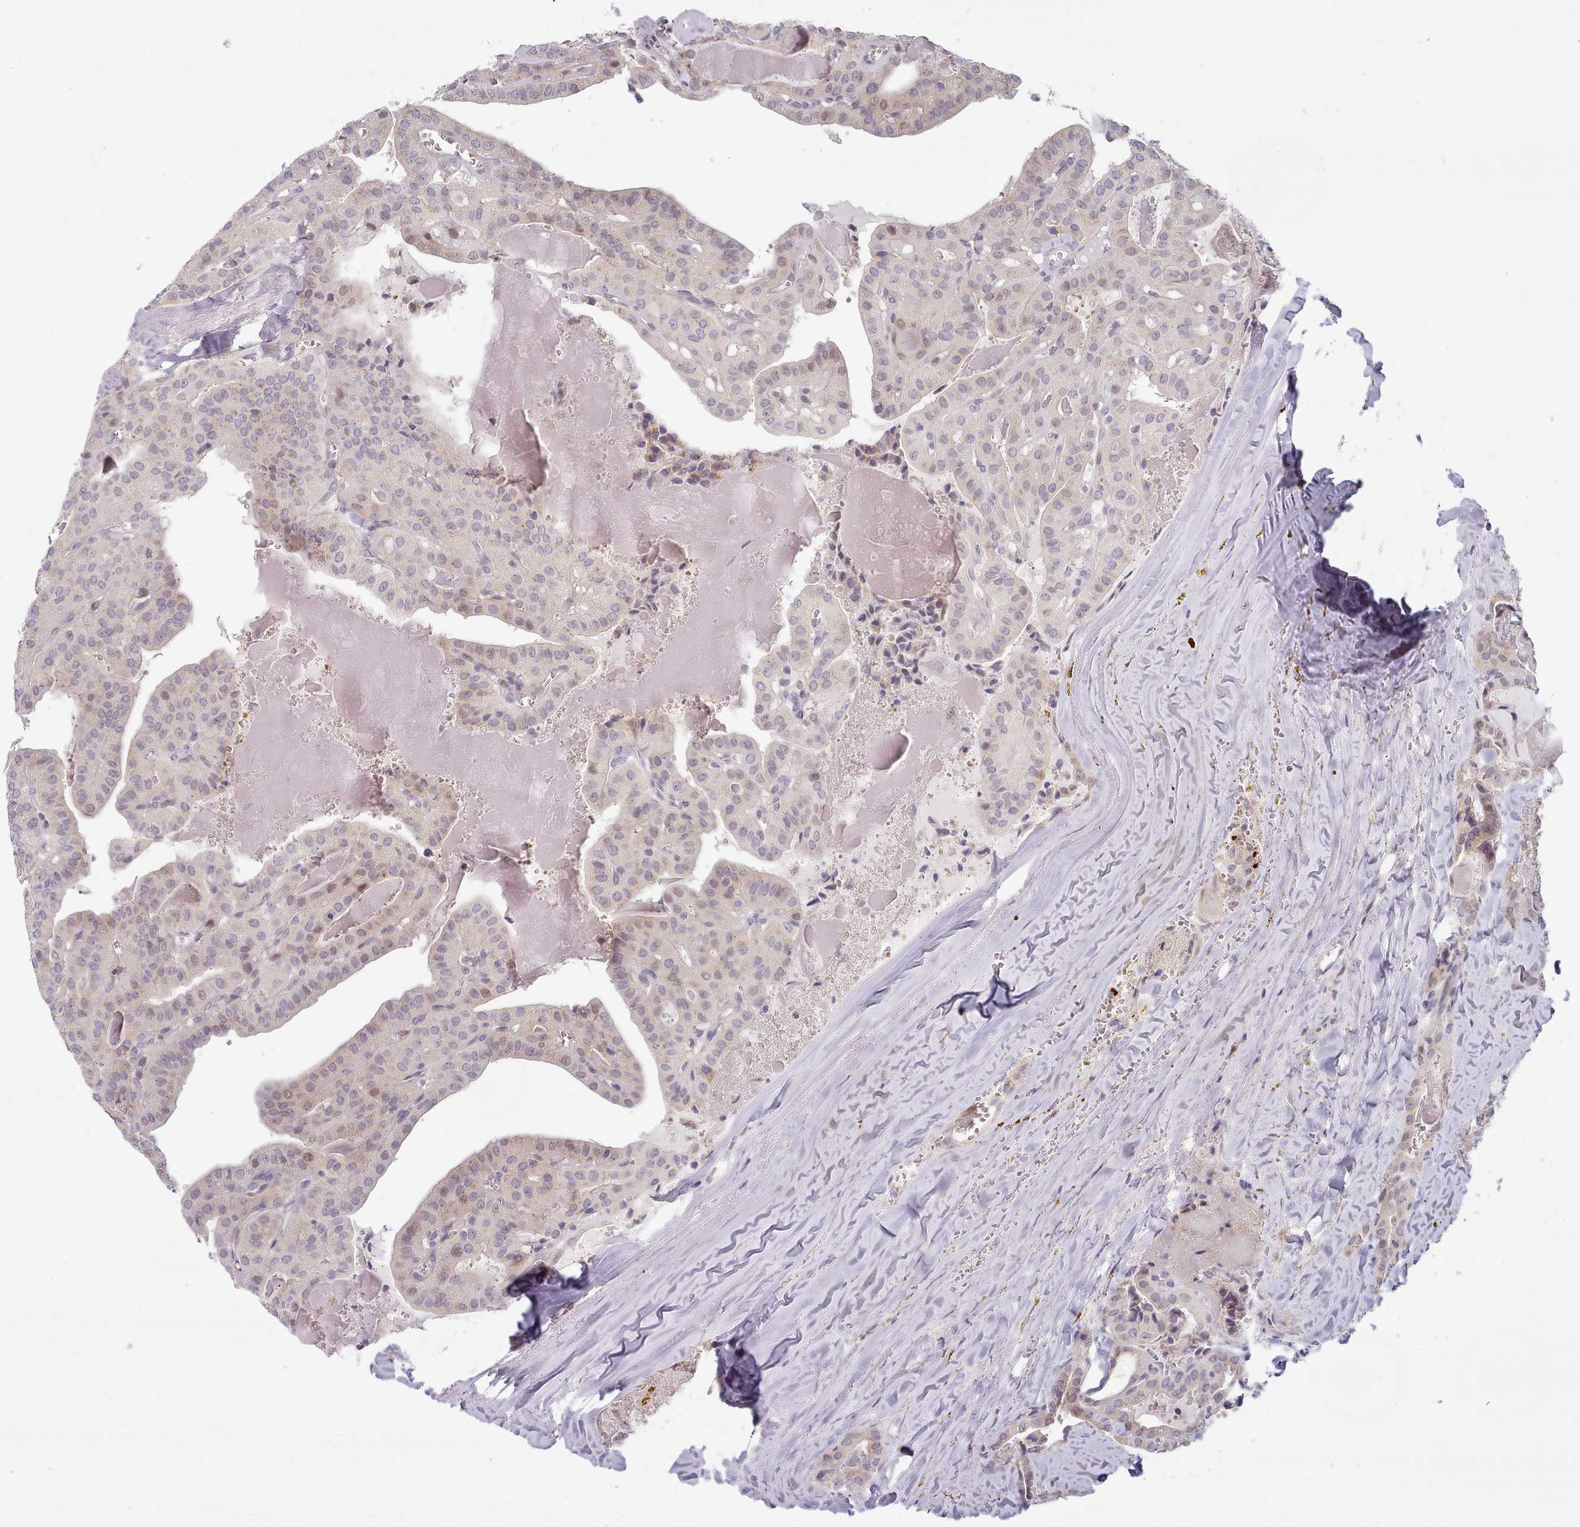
{"staining": {"intensity": "negative", "quantity": "none", "location": "none"}, "tissue": "thyroid cancer", "cell_type": "Tumor cells", "image_type": "cancer", "snomed": [{"axis": "morphology", "description": "Papillary adenocarcinoma, NOS"}, {"axis": "topography", "description": "Thyroid gland"}], "caption": "Thyroid cancer (papillary adenocarcinoma) was stained to show a protein in brown. There is no significant expression in tumor cells.", "gene": "CLNS1A", "patient": {"sex": "male", "age": 52}}